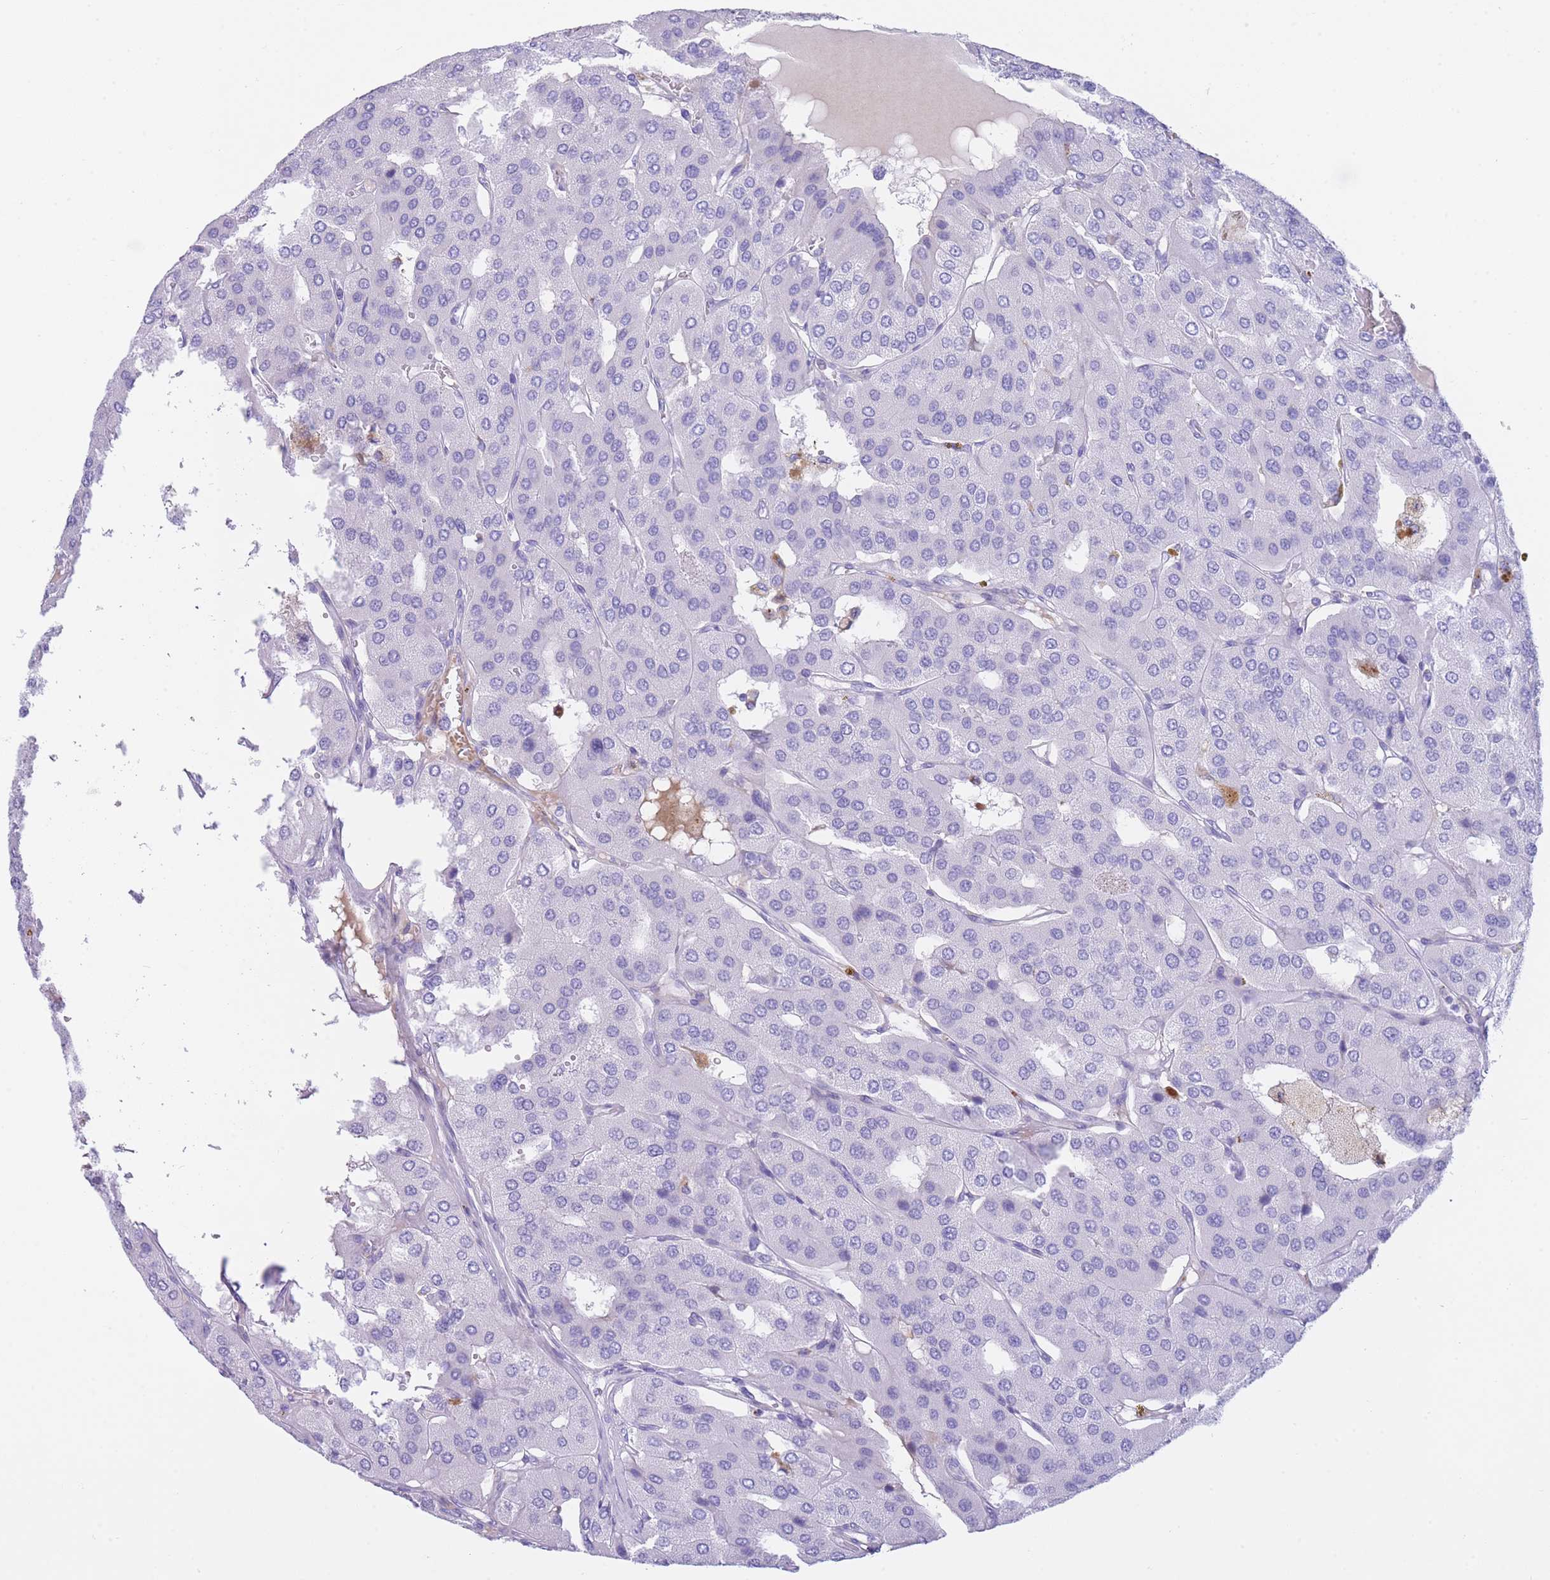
{"staining": {"intensity": "negative", "quantity": "none", "location": "none"}, "tissue": "parathyroid gland", "cell_type": "Glandular cells", "image_type": "normal", "snomed": [{"axis": "morphology", "description": "Normal tissue, NOS"}, {"axis": "morphology", "description": "Adenoma, NOS"}, {"axis": "topography", "description": "Parathyroid gland"}], "caption": "Parathyroid gland stained for a protein using IHC reveals no positivity glandular cells.", "gene": "PLBD1", "patient": {"sex": "female", "age": 86}}